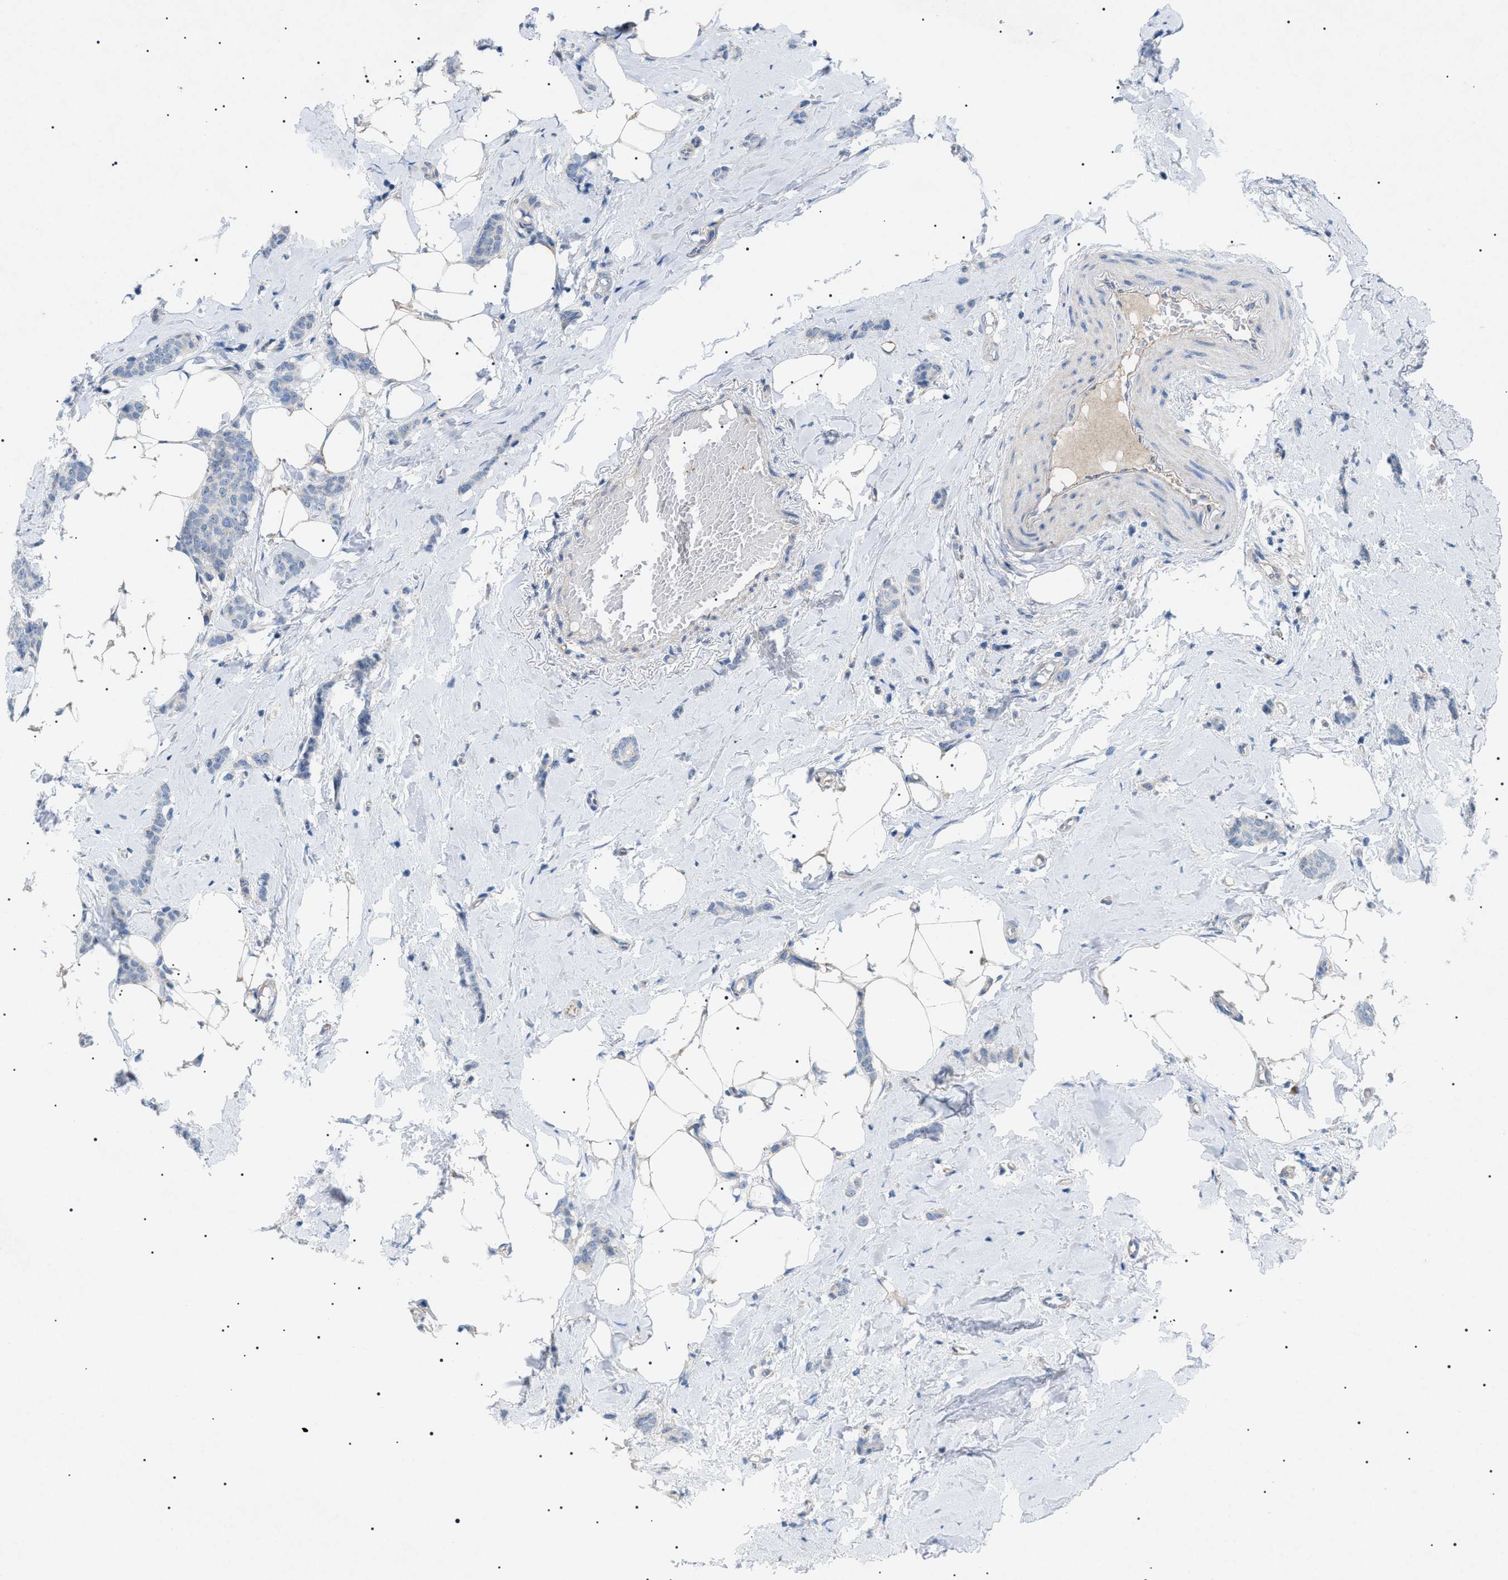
{"staining": {"intensity": "negative", "quantity": "none", "location": "none"}, "tissue": "breast cancer", "cell_type": "Tumor cells", "image_type": "cancer", "snomed": [{"axis": "morphology", "description": "Lobular carcinoma"}, {"axis": "topography", "description": "Skin"}, {"axis": "topography", "description": "Breast"}], "caption": "There is no significant positivity in tumor cells of lobular carcinoma (breast).", "gene": "ADAMTS1", "patient": {"sex": "female", "age": 46}}